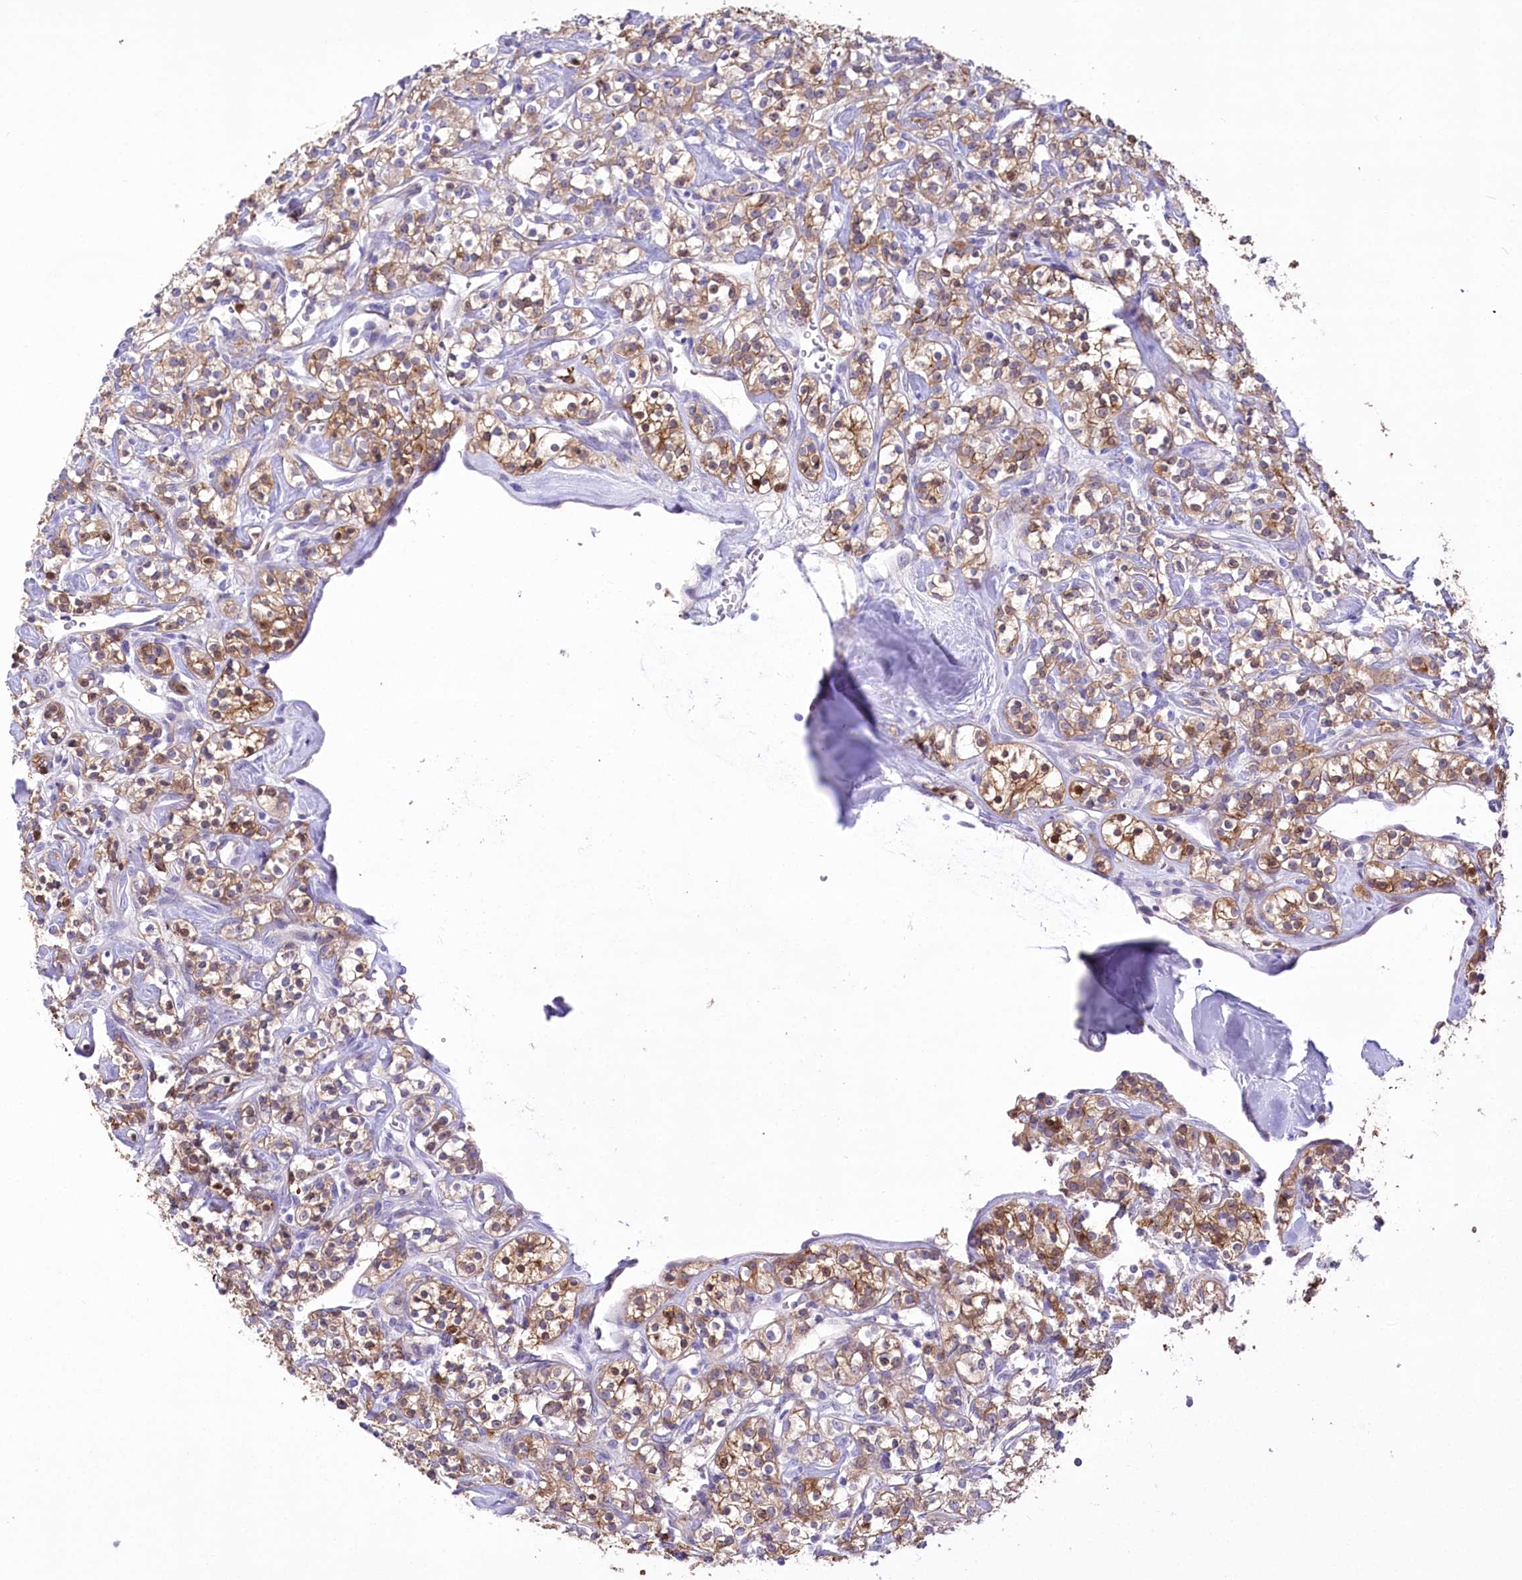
{"staining": {"intensity": "moderate", "quantity": ">75%", "location": "cytoplasmic/membranous"}, "tissue": "renal cancer", "cell_type": "Tumor cells", "image_type": "cancer", "snomed": [{"axis": "morphology", "description": "Adenocarcinoma, NOS"}, {"axis": "topography", "description": "Kidney"}], "caption": "Brown immunohistochemical staining in renal adenocarcinoma demonstrates moderate cytoplasmic/membranous positivity in about >75% of tumor cells.", "gene": "CEP164", "patient": {"sex": "male", "age": 77}}